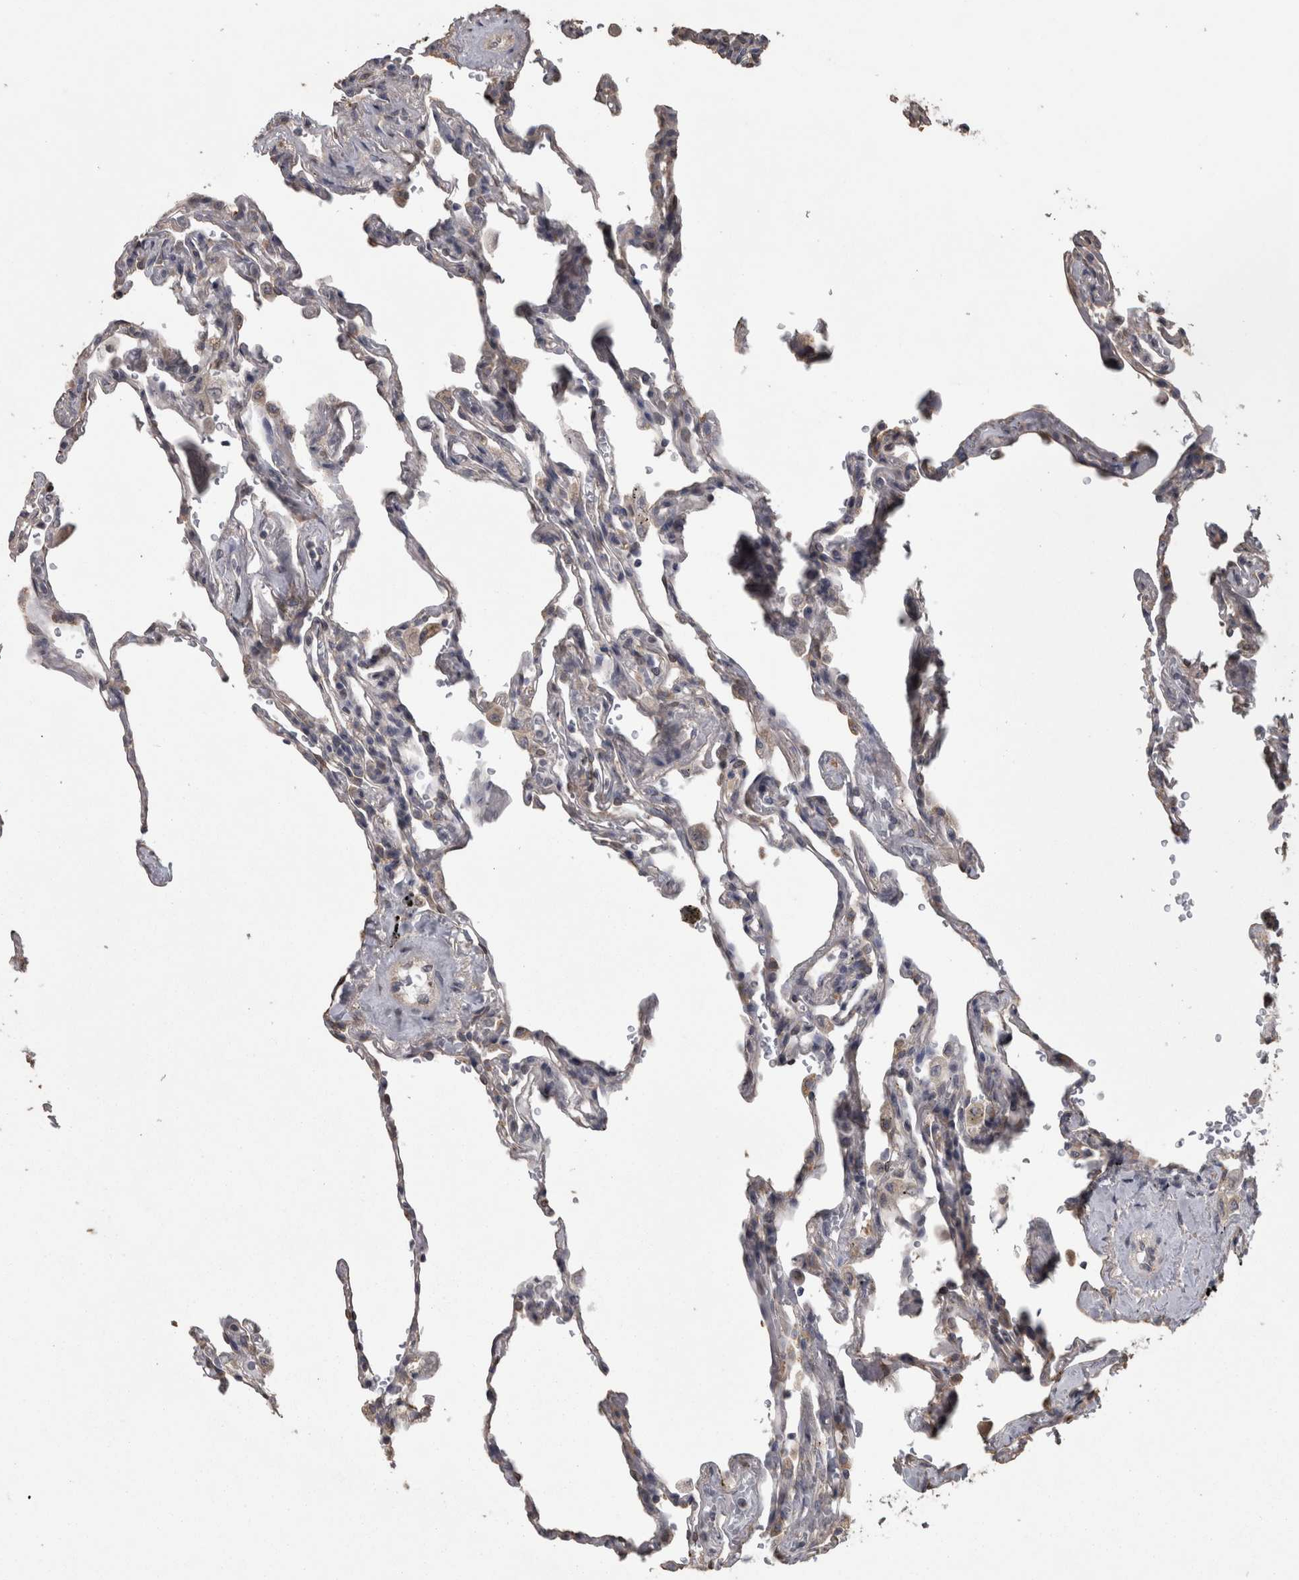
{"staining": {"intensity": "negative", "quantity": "none", "location": "none"}, "tissue": "lung", "cell_type": "Alveolar cells", "image_type": "normal", "snomed": [{"axis": "morphology", "description": "Normal tissue, NOS"}, {"axis": "topography", "description": "Lung"}], "caption": "DAB (3,3'-diaminobenzidine) immunohistochemical staining of benign human lung shows no significant positivity in alveolar cells.", "gene": "RAB29", "patient": {"sex": "male", "age": 59}}